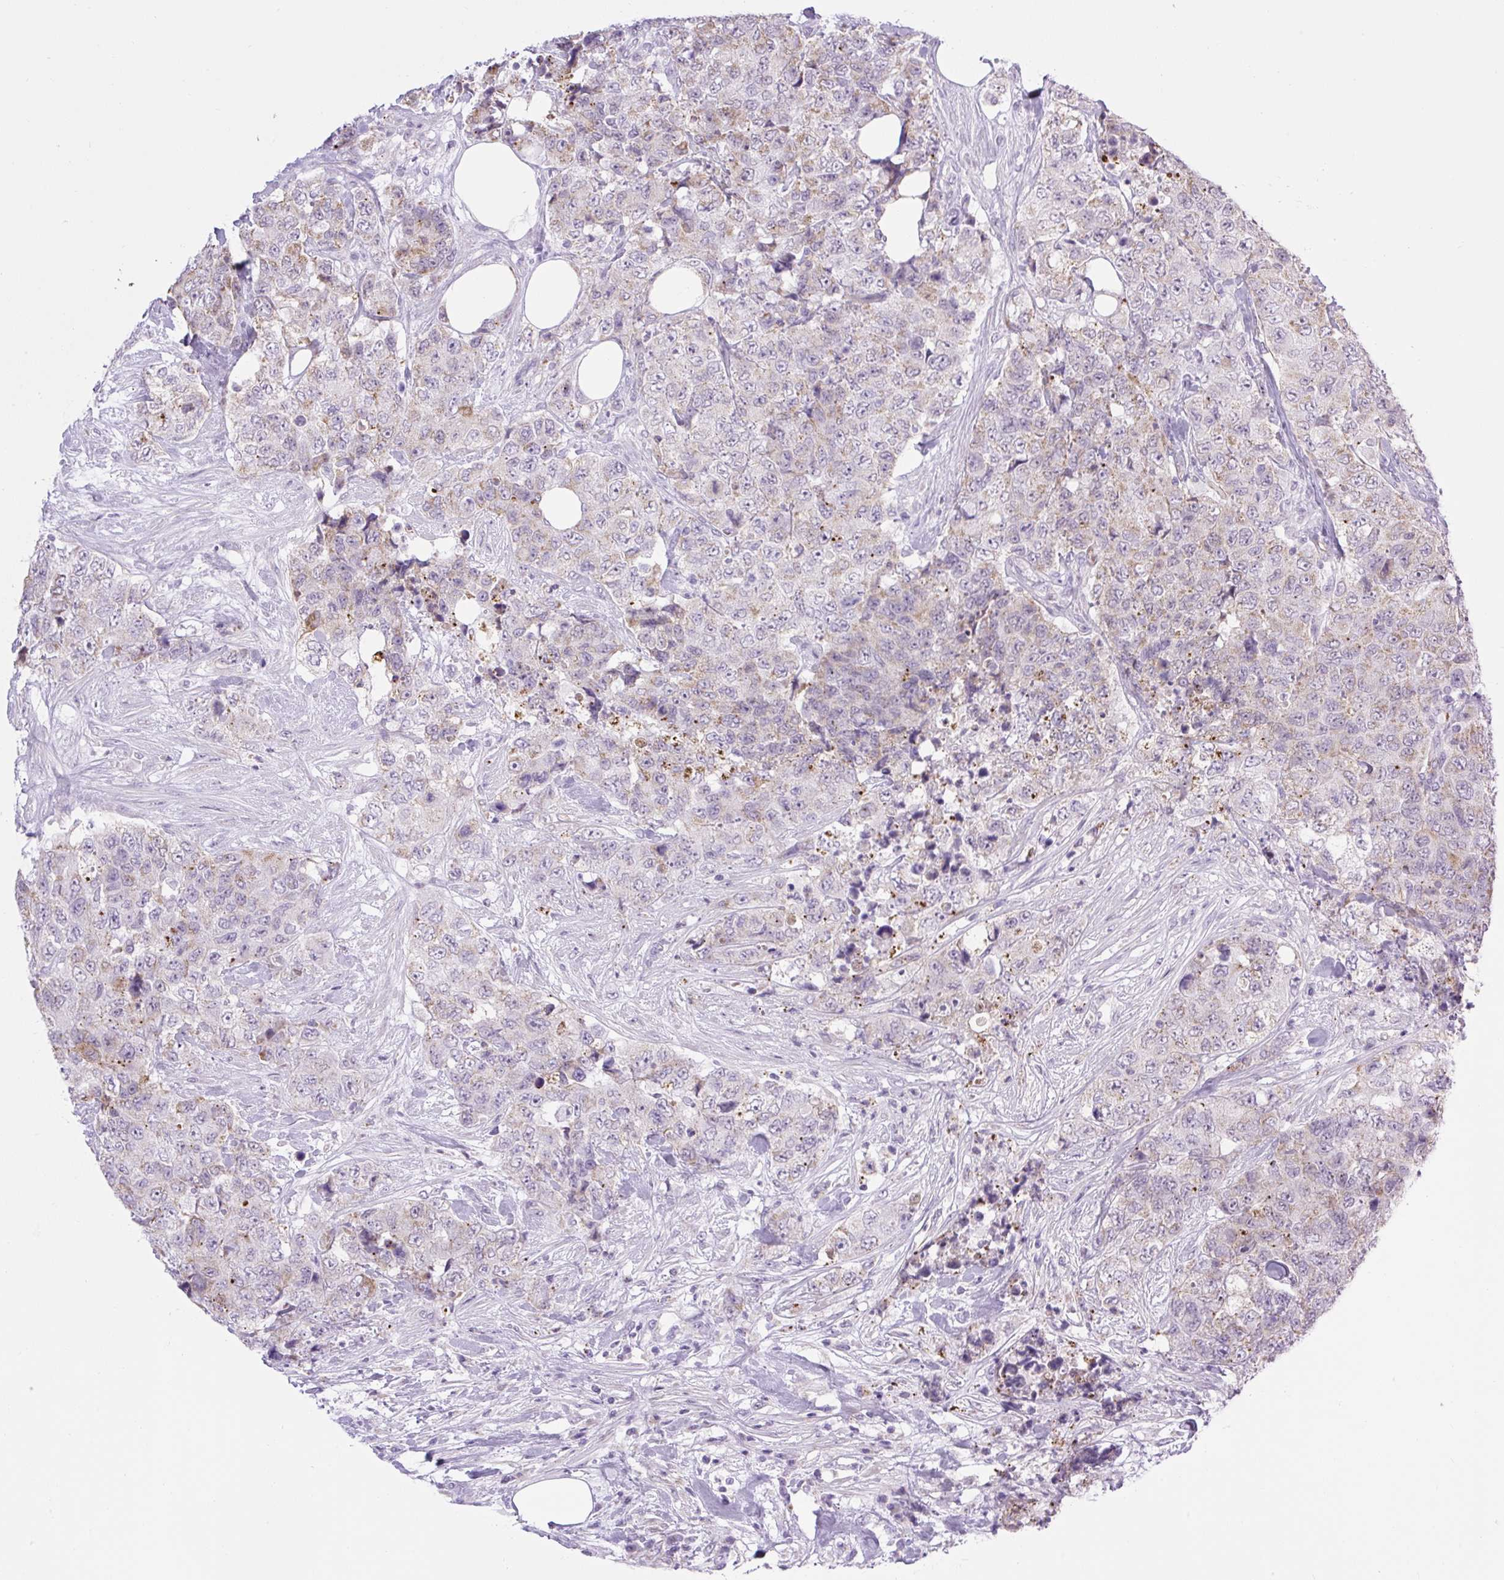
{"staining": {"intensity": "weak", "quantity": "25%-75%", "location": "cytoplasmic/membranous"}, "tissue": "urothelial cancer", "cell_type": "Tumor cells", "image_type": "cancer", "snomed": [{"axis": "morphology", "description": "Urothelial carcinoma, High grade"}, {"axis": "topography", "description": "Urinary bladder"}], "caption": "A histopathology image showing weak cytoplasmic/membranous staining in approximately 25%-75% of tumor cells in urothelial cancer, as visualized by brown immunohistochemical staining.", "gene": "RNASE10", "patient": {"sex": "female", "age": 78}}